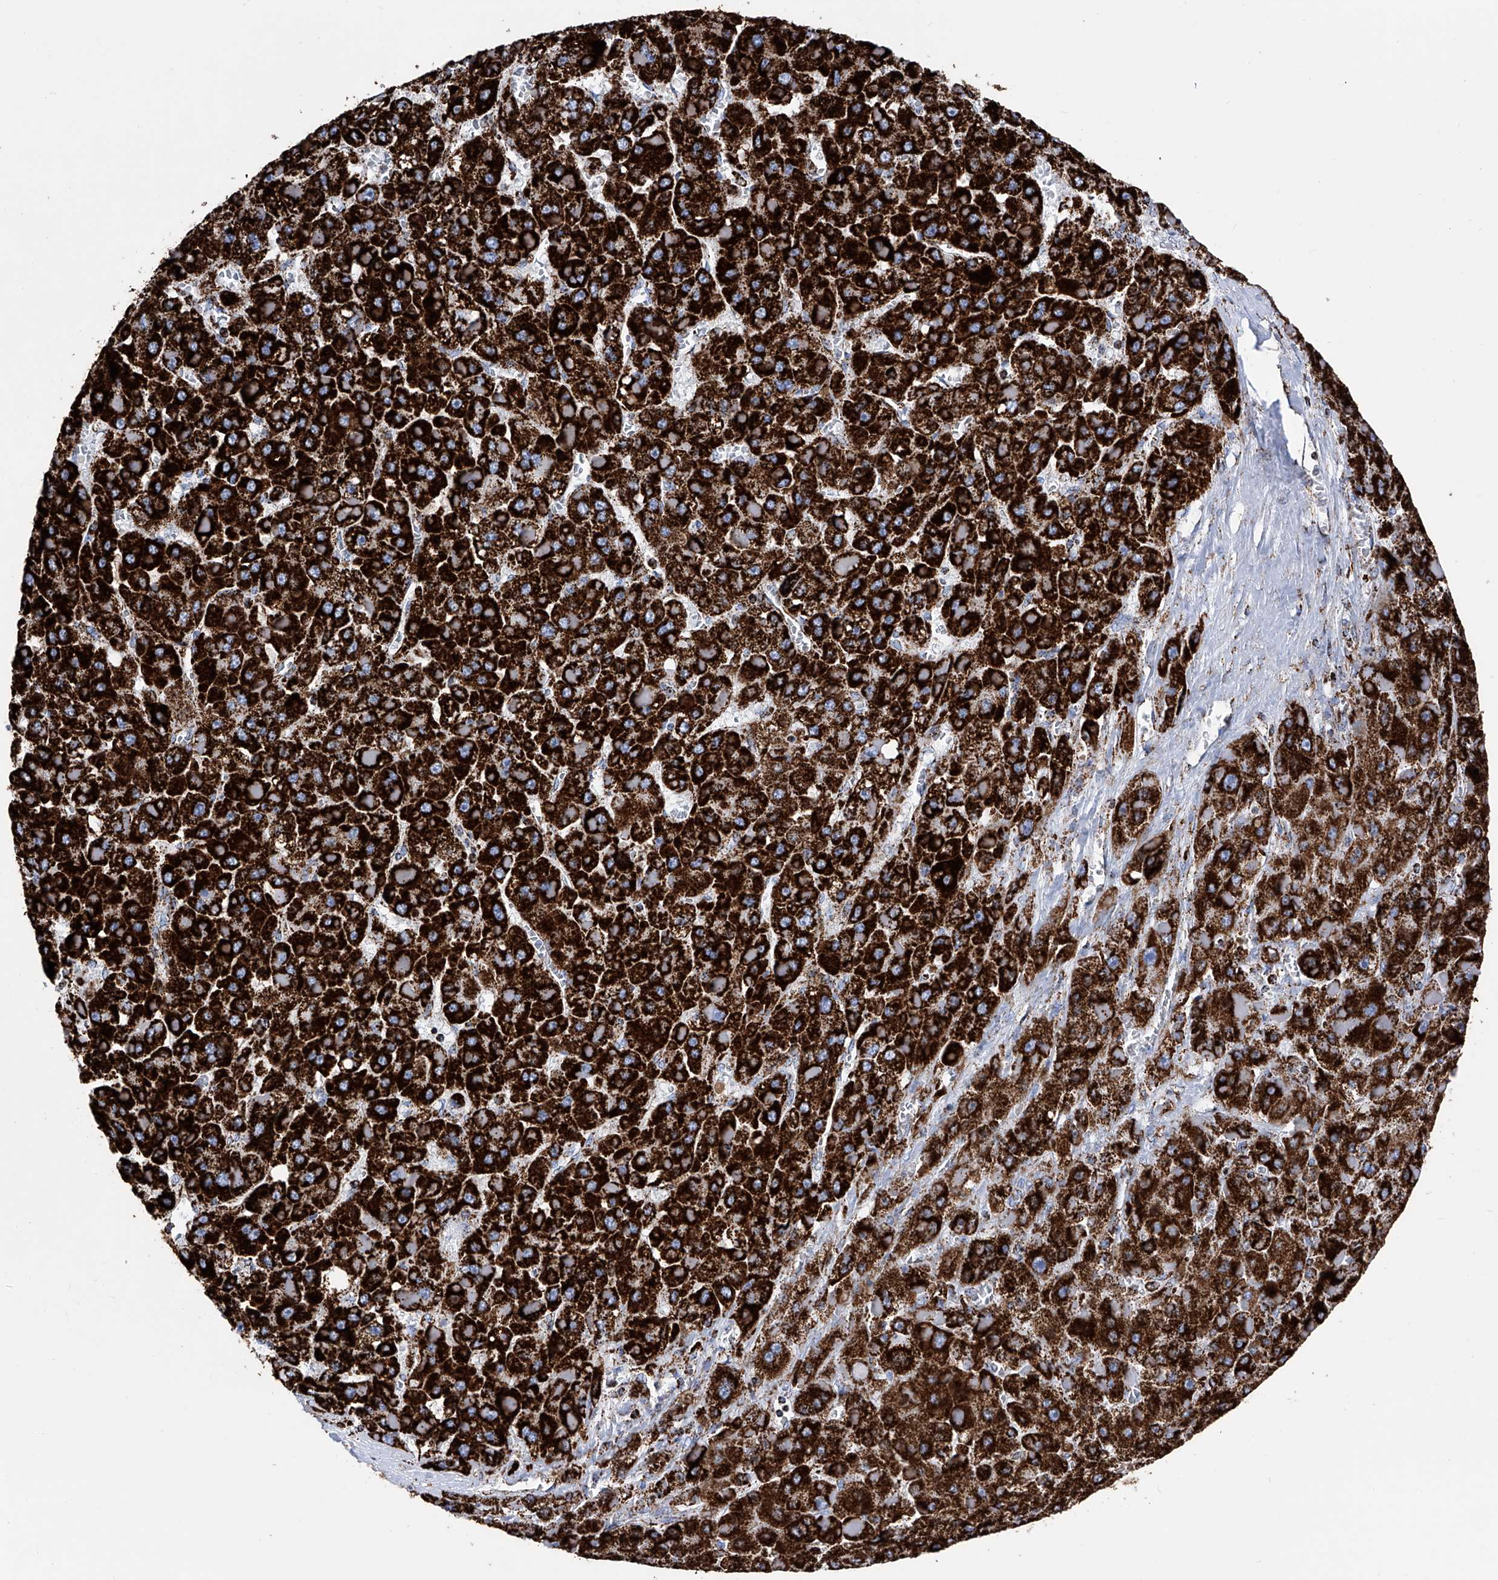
{"staining": {"intensity": "strong", "quantity": ">75%", "location": "cytoplasmic/membranous"}, "tissue": "liver cancer", "cell_type": "Tumor cells", "image_type": "cancer", "snomed": [{"axis": "morphology", "description": "Carcinoma, Hepatocellular, NOS"}, {"axis": "topography", "description": "Liver"}], "caption": "Liver cancer stained with DAB (3,3'-diaminobenzidine) immunohistochemistry (IHC) demonstrates high levels of strong cytoplasmic/membranous expression in about >75% of tumor cells.", "gene": "ATP5PF", "patient": {"sex": "female", "age": 73}}